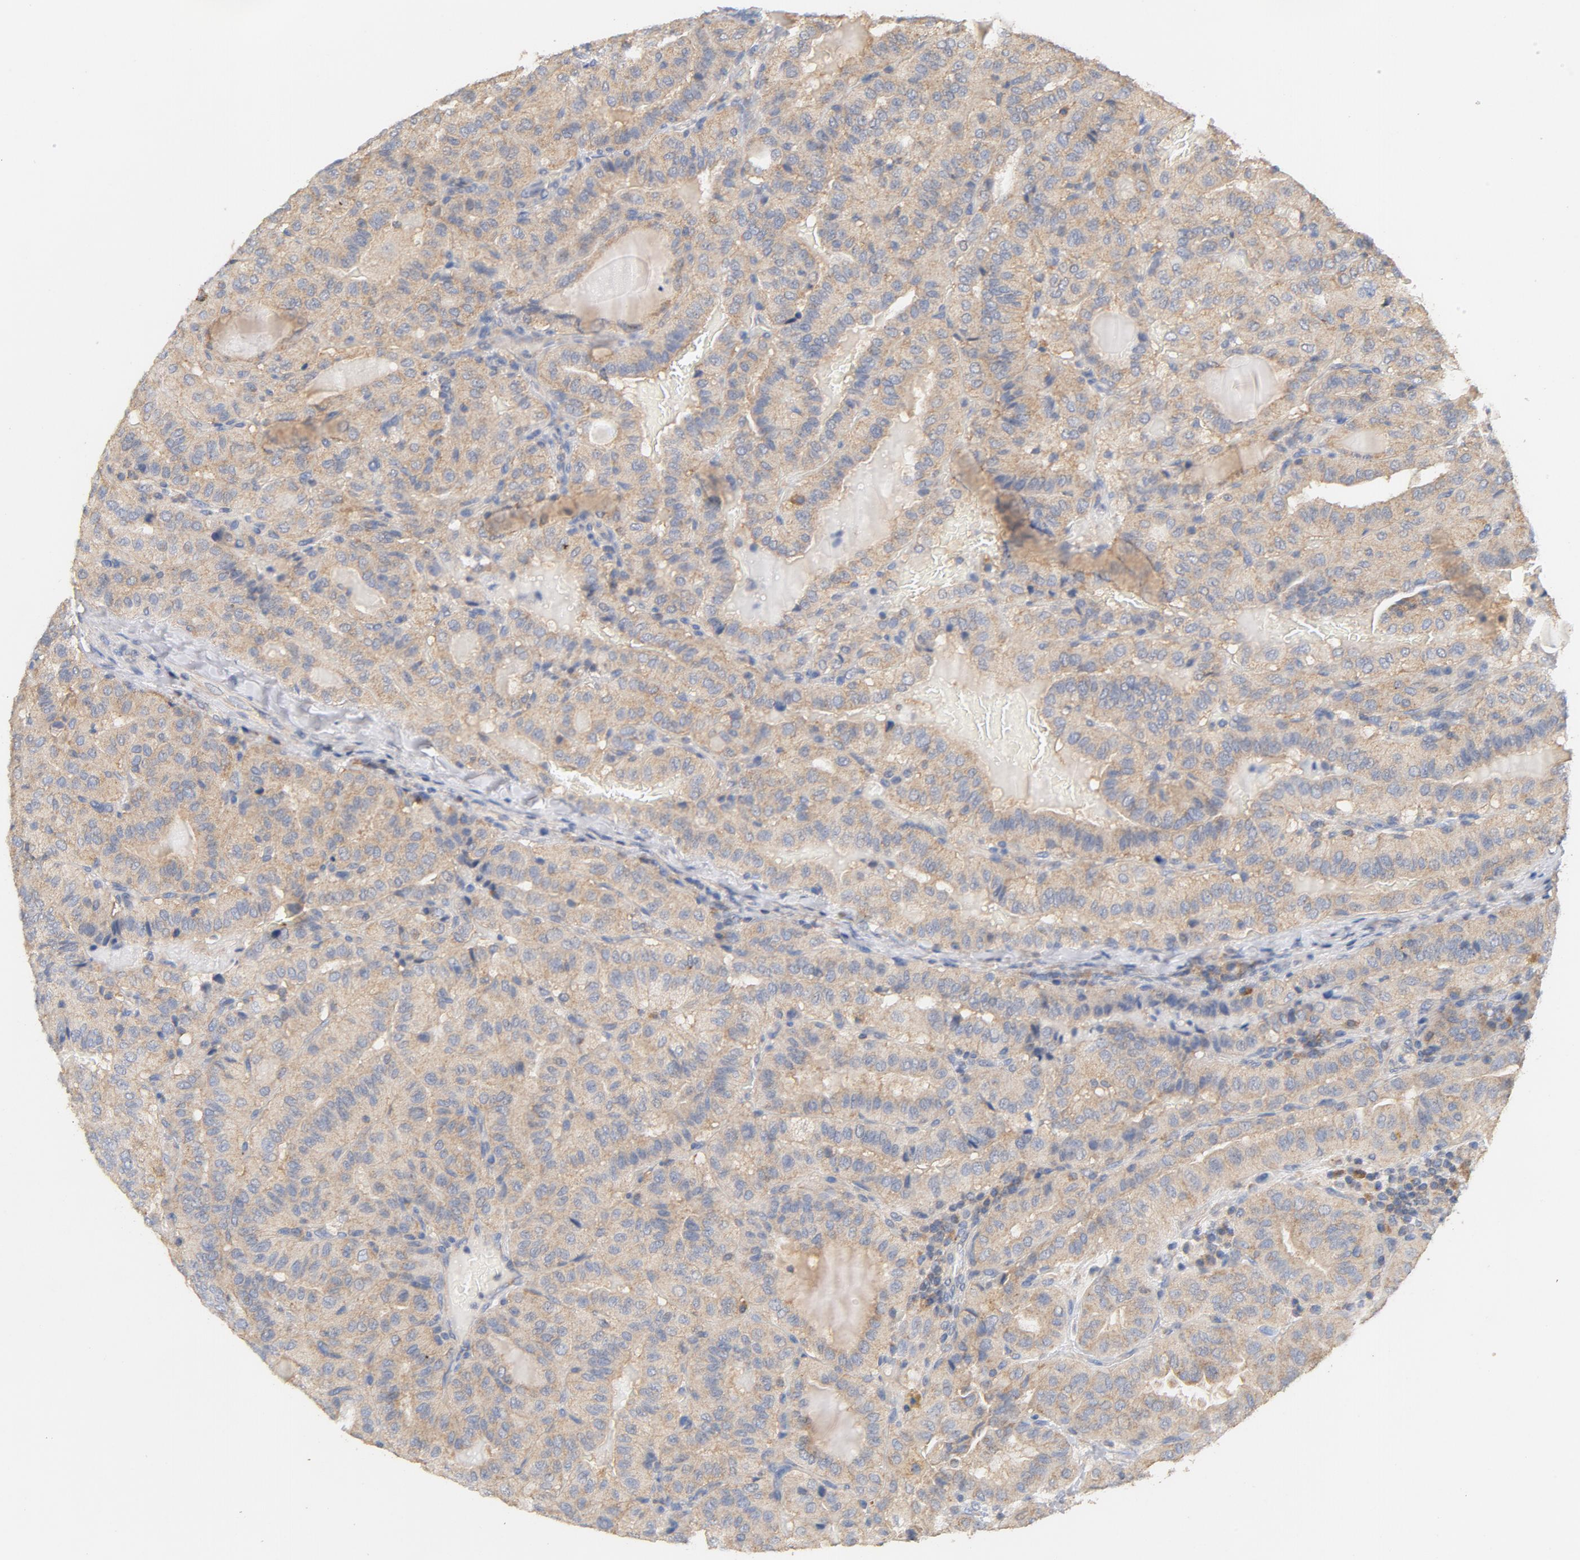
{"staining": {"intensity": "weak", "quantity": ">75%", "location": "cytoplasmic/membranous"}, "tissue": "thyroid cancer", "cell_type": "Tumor cells", "image_type": "cancer", "snomed": [{"axis": "morphology", "description": "Papillary adenocarcinoma, NOS"}, {"axis": "topography", "description": "Thyroid gland"}], "caption": "Papillary adenocarcinoma (thyroid) stained with immunohistochemistry (IHC) reveals weak cytoplasmic/membranous staining in about >75% of tumor cells.", "gene": "DDX6", "patient": {"sex": "male", "age": 77}}